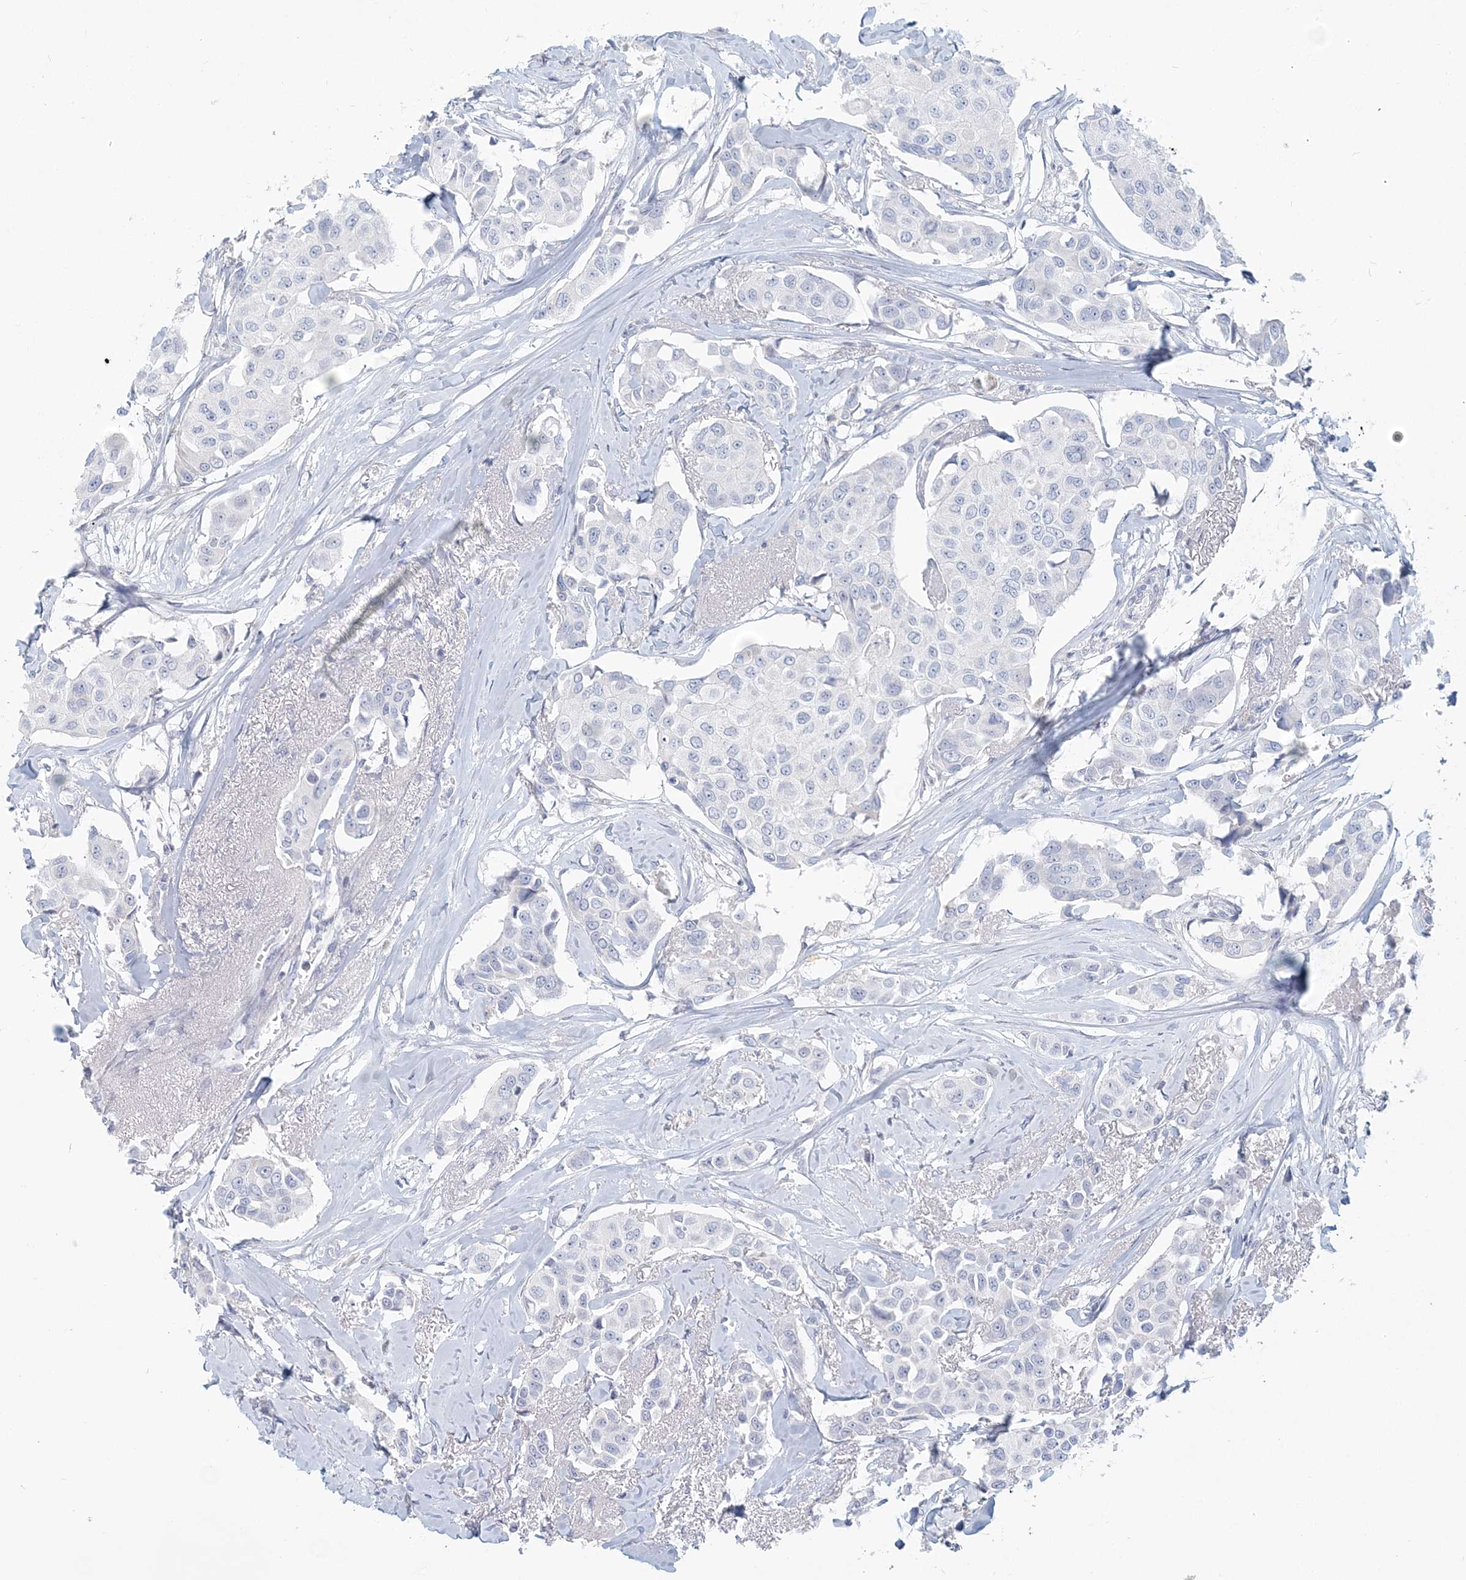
{"staining": {"intensity": "negative", "quantity": "none", "location": "none"}, "tissue": "breast cancer", "cell_type": "Tumor cells", "image_type": "cancer", "snomed": [{"axis": "morphology", "description": "Duct carcinoma"}, {"axis": "topography", "description": "Breast"}], "caption": "IHC photomicrograph of breast invasive ductal carcinoma stained for a protein (brown), which demonstrates no positivity in tumor cells. (Brightfield microscopy of DAB immunohistochemistry at high magnification).", "gene": "CSN1S1", "patient": {"sex": "female", "age": 80}}